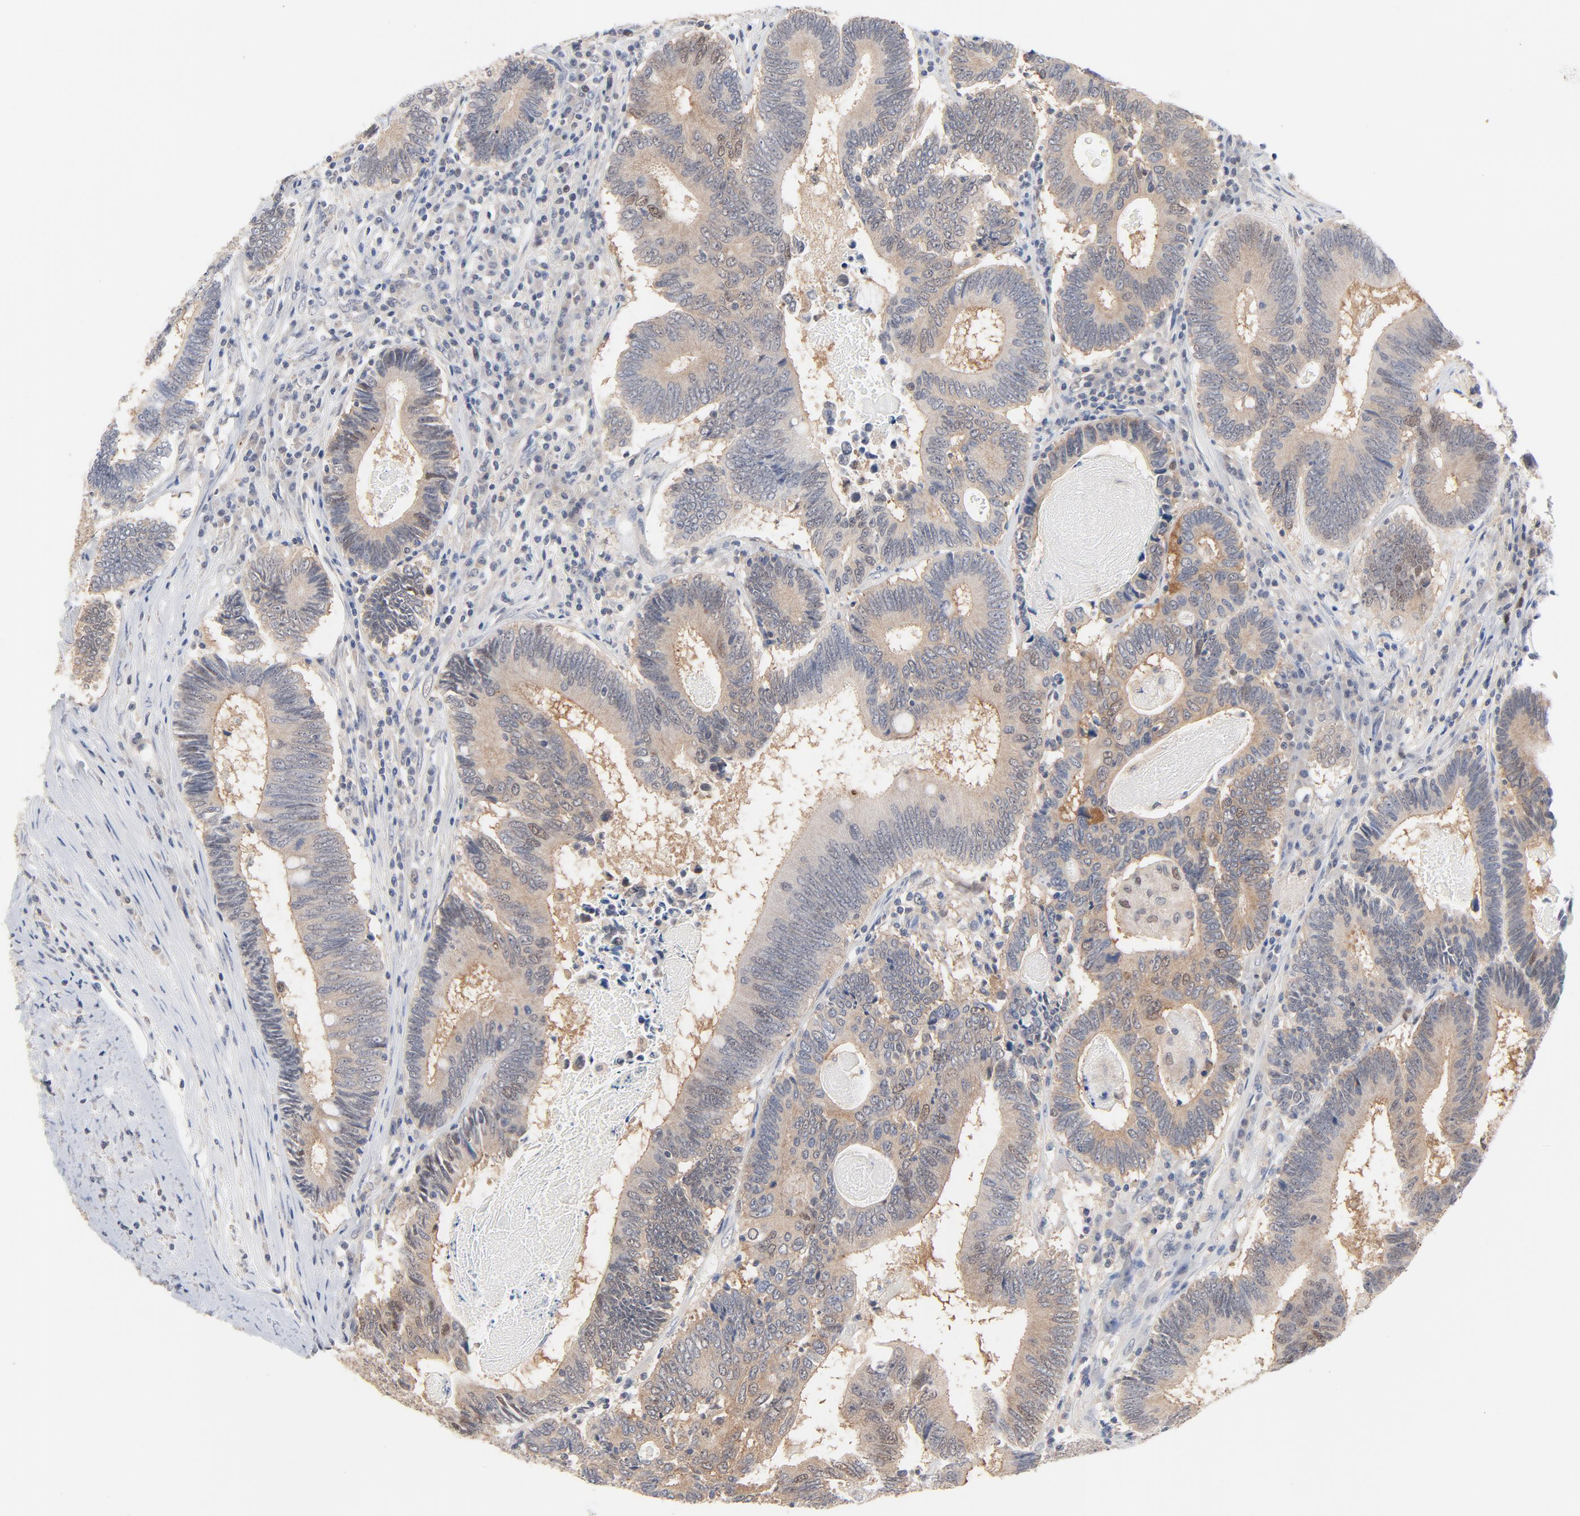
{"staining": {"intensity": "weak", "quantity": ">75%", "location": "cytoplasmic/membranous"}, "tissue": "colorectal cancer", "cell_type": "Tumor cells", "image_type": "cancer", "snomed": [{"axis": "morphology", "description": "Adenocarcinoma, NOS"}, {"axis": "topography", "description": "Colon"}], "caption": "Adenocarcinoma (colorectal) stained with immunohistochemistry (IHC) demonstrates weak cytoplasmic/membranous expression in about >75% of tumor cells.", "gene": "UBL4A", "patient": {"sex": "female", "age": 78}}